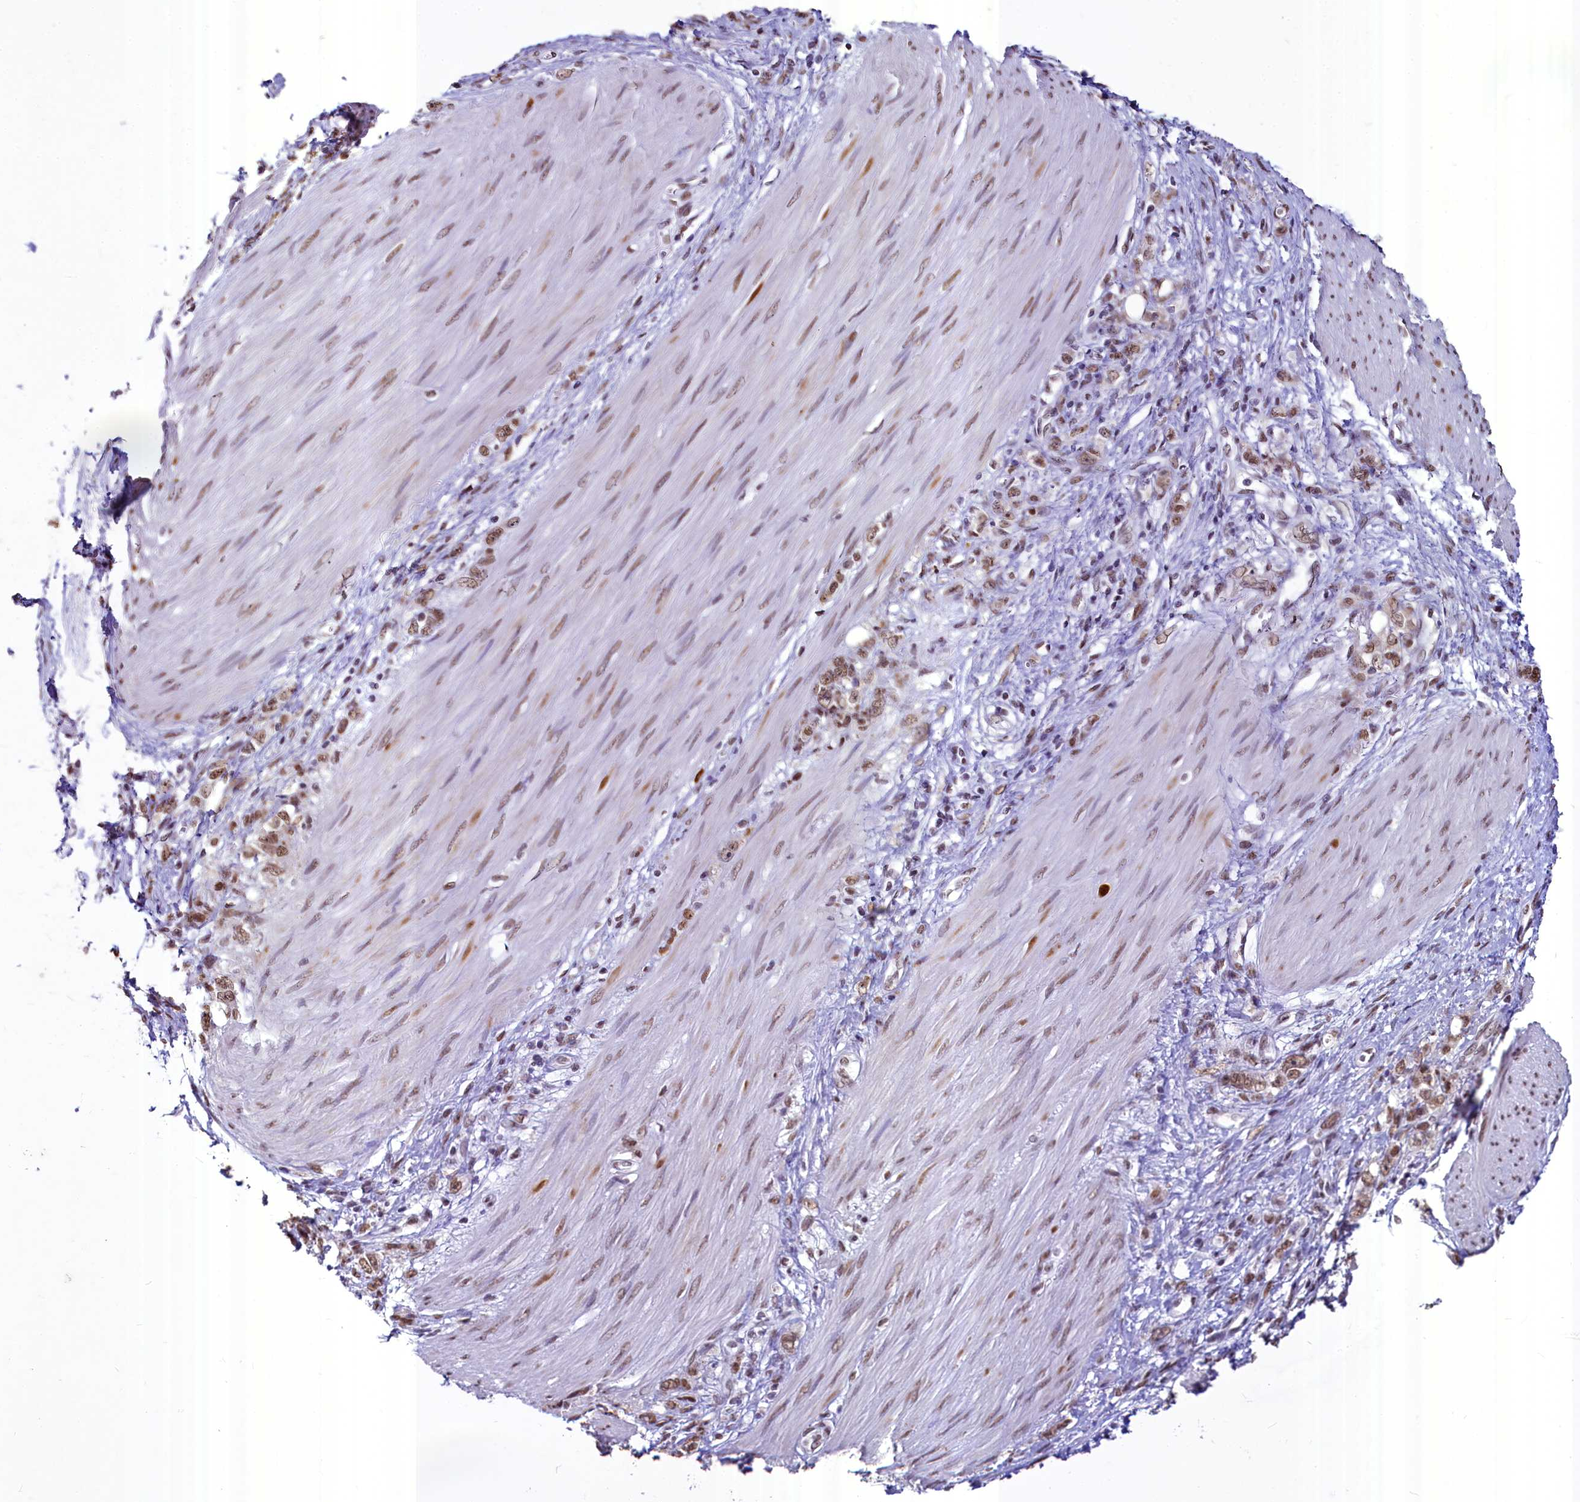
{"staining": {"intensity": "moderate", "quantity": ">75%", "location": "nuclear"}, "tissue": "stomach cancer", "cell_type": "Tumor cells", "image_type": "cancer", "snomed": [{"axis": "morphology", "description": "Adenocarcinoma, NOS"}, {"axis": "topography", "description": "Stomach"}], "caption": "An image of human adenocarcinoma (stomach) stained for a protein exhibits moderate nuclear brown staining in tumor cells. Using DAB (brown) and hematoxylin (blue) stains, captured at high magnification using brightfield microscopy.", "gene": "PARPBP", "patient": {"sex": "female", "age": 76}}